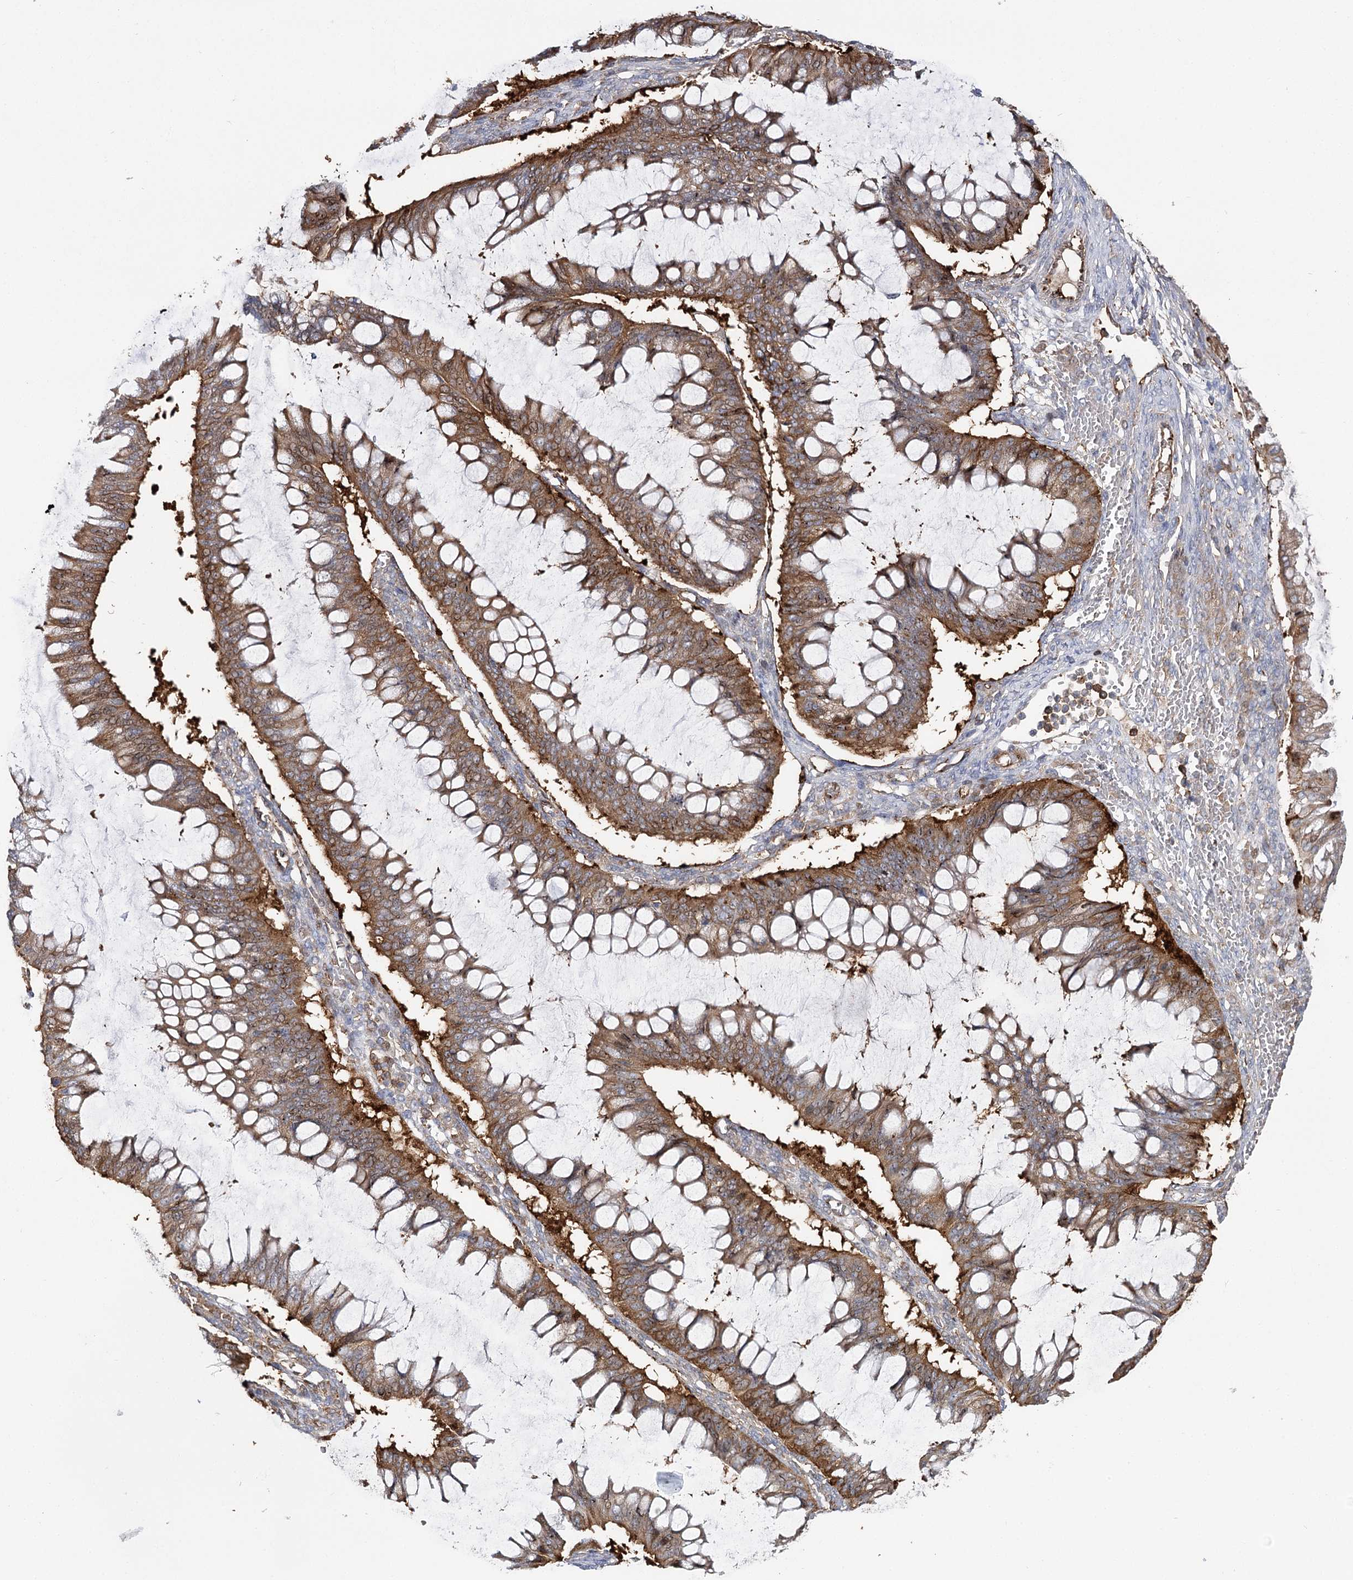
{"staining": {"intensity": "moderate", "quantity": ">75%", "location": "cytoplasmic/membranous"}, "tissue": "ovarian cancer", "cell_type": "Tumor cells", "image_type": "cancer", "snomed": [{"axis": "morphology", "description": "Cystadenocarcinoma, mucinous, NOS"}, {"axis": "topography", "description": "Ovary"}], "caption": "Brown immunohistochemical staining in human ovarian cancer (mucinous cystadenocarcinoma) displays moderate cytoplasmic/membranous positivity in about >75% of tumor cells. Nuclei are stained in blue.", "gene": "SEC24B", "patient": {"sex": "female", "age": 73}}